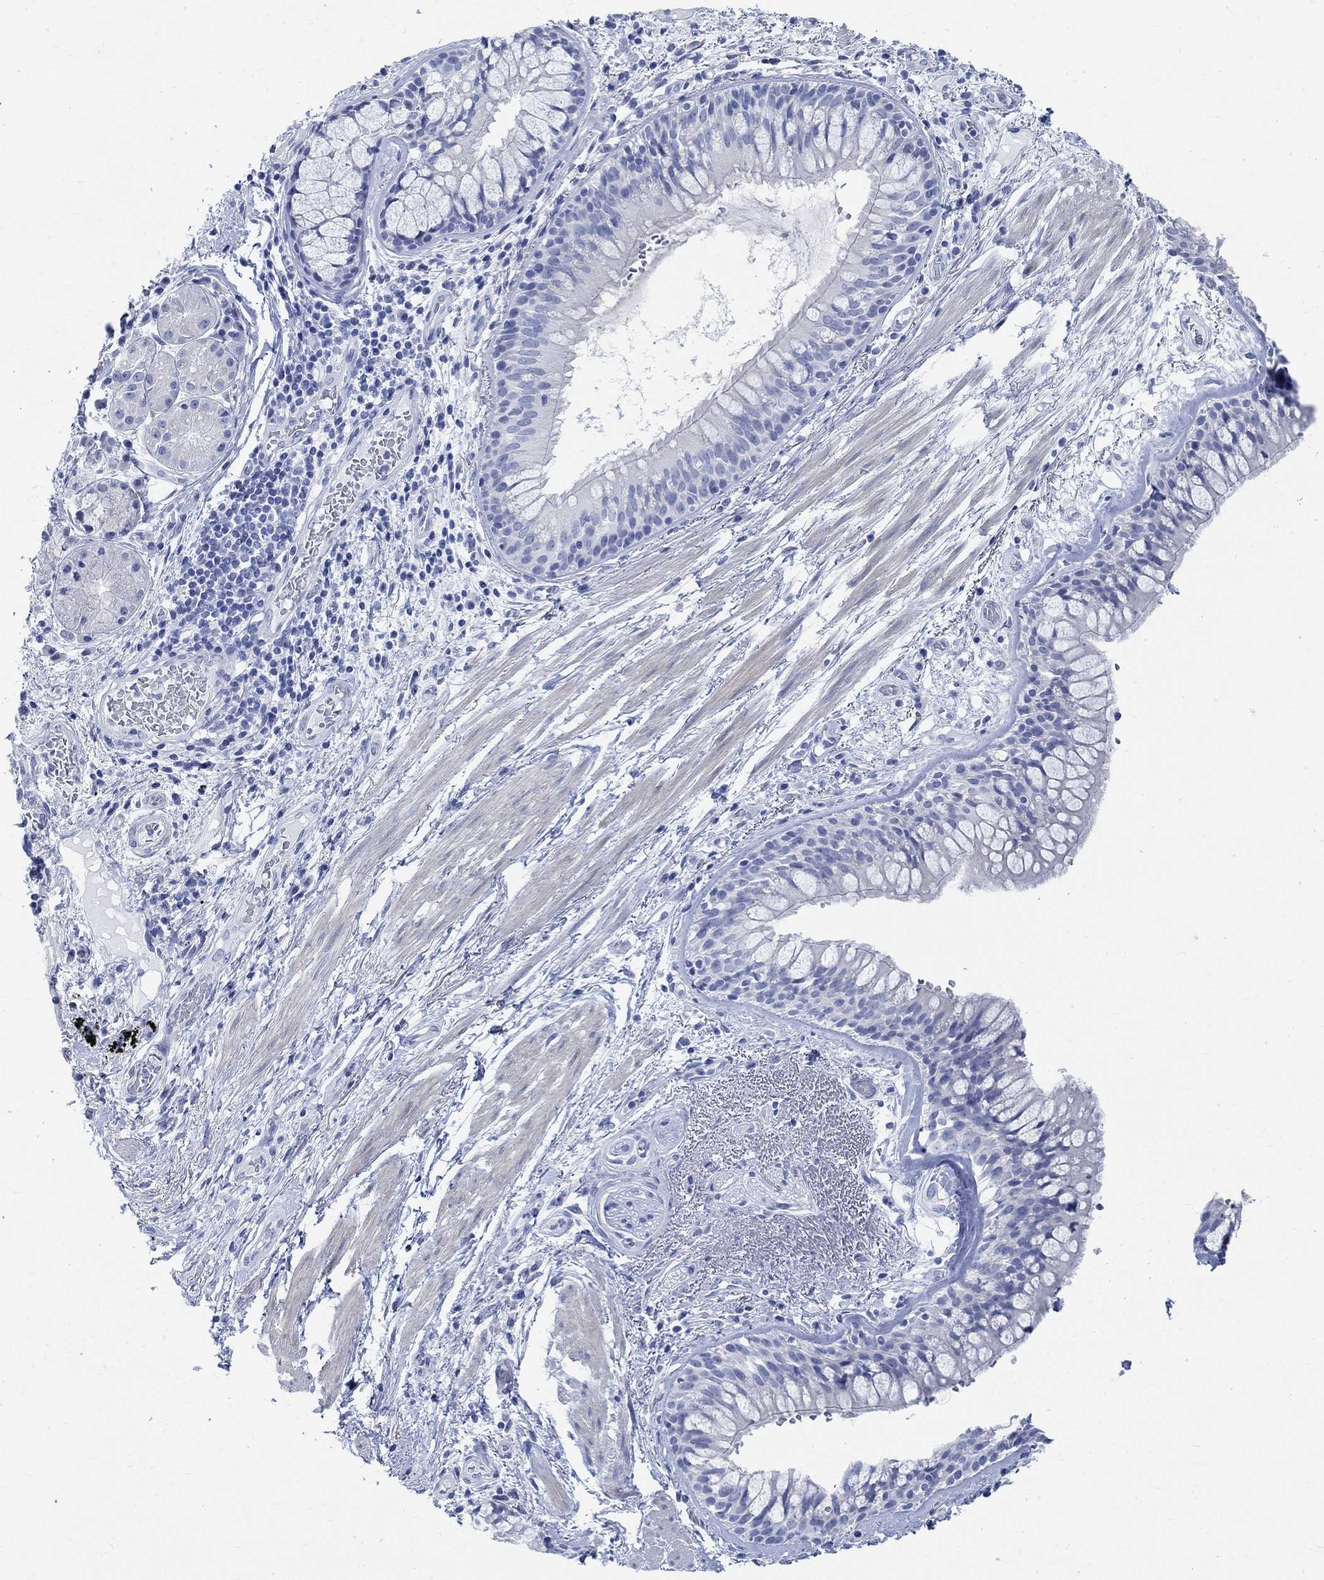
{"staining": {"intensity": "negative", "quantity": "none", "location": "none"}, "tissue": "bronchus", "cell_type": "Respiratory epithelial cells", "image_type": "normal", "snomed": [{"axis": "morphology", "description": "Normal tissue, NOS"}, {"axis": "topography", "description": "Bronchus"}, {"axis": "topography", "description": "Lung"}], "caption": "A high-resolution histopathology image shows immunohistochemistry staining of unremarkable bronchus, which shows no significant positivity in respiratory epithelial cells.", "gene": "RBM20", "patient": {"sex": "female", "age": 57}}